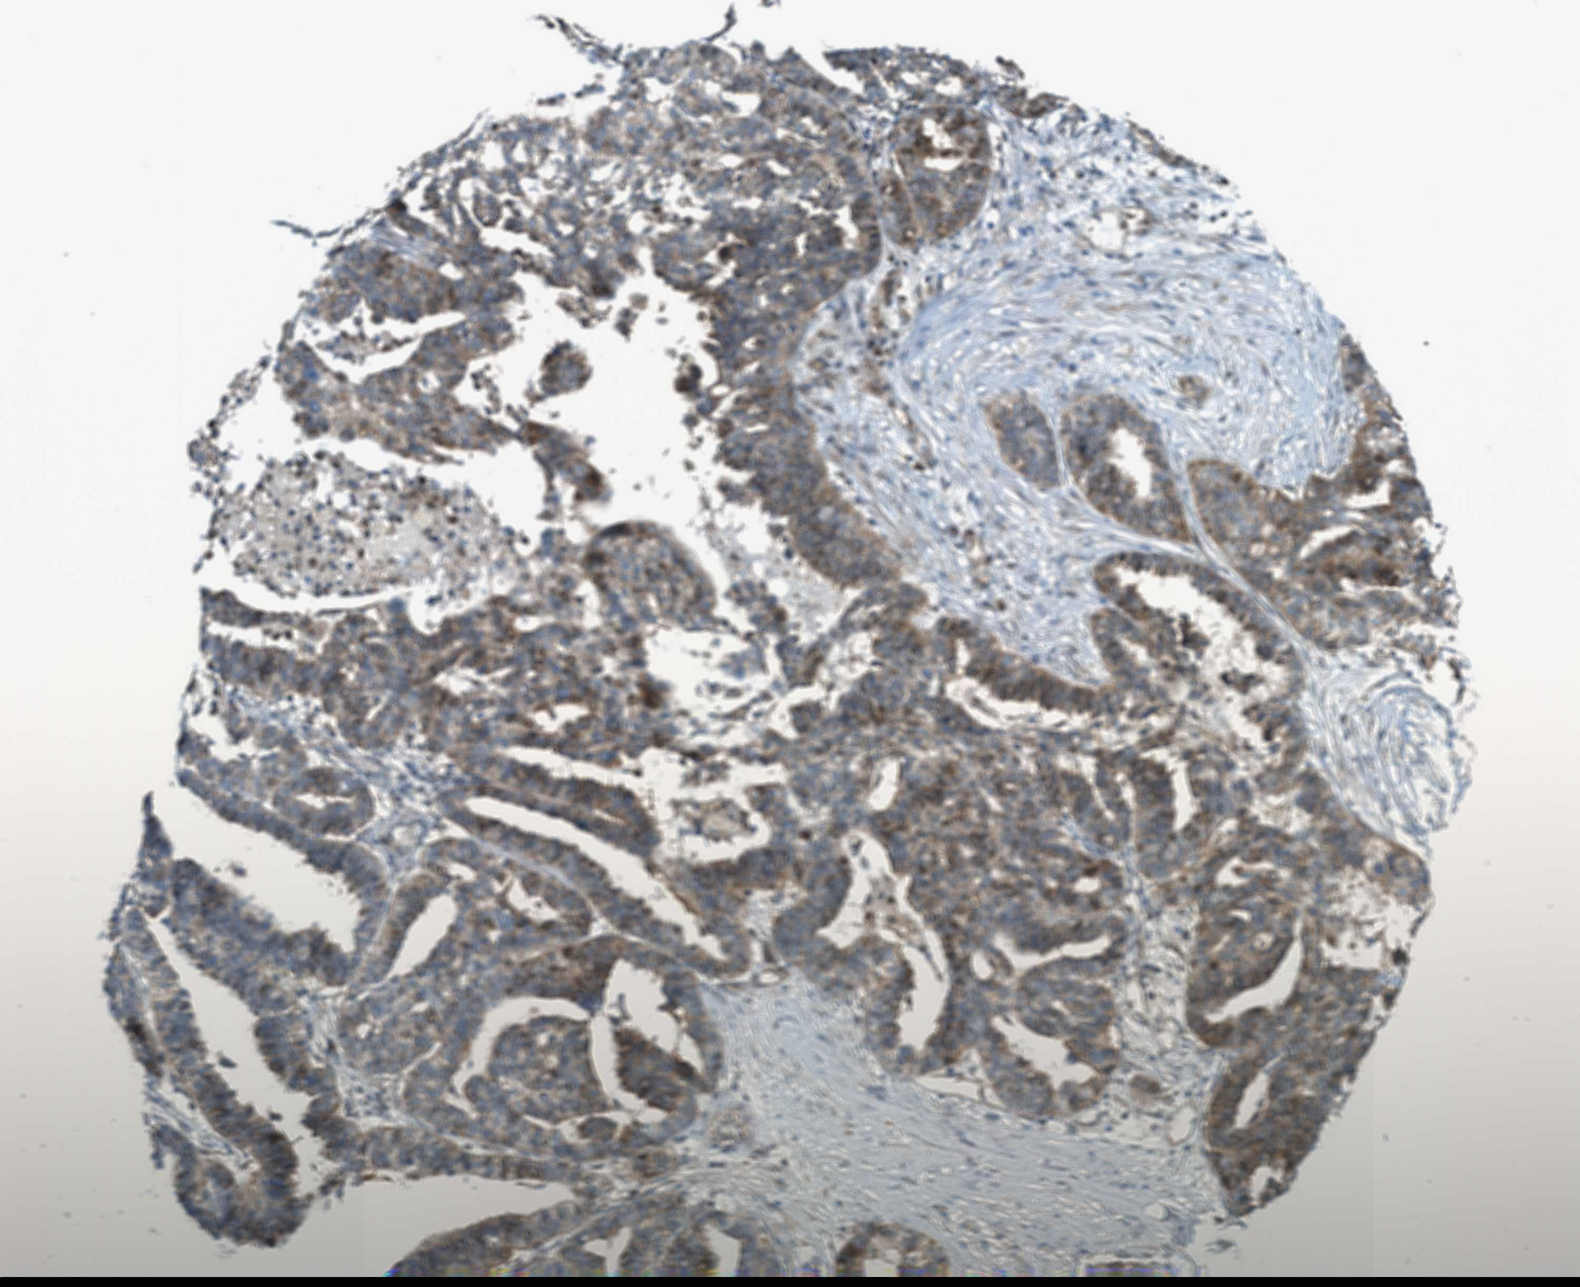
{"staining": {"intensity": "weak", "quantity": "25%-75%", "location": "cytoplasmic/membranous"}, "tissue": "ovarian cancer", "cell_type": "Tumor cells", "image_type": "cancer", "snomed": [{"axis": "morphology", "description": "Cystadenocarcinoma, serous, NOS"}, {"axis": "topography", "description": "Ovary"}], "caption": "Protein expression analysis of human serous cystadenocarcinoma (ovarian) reveals weak cytoplasmic/membranous expression in about 25%-75% of tumor cells.", "gene": "CCDC186", "patient": {"sex": "female", "age": 59}}